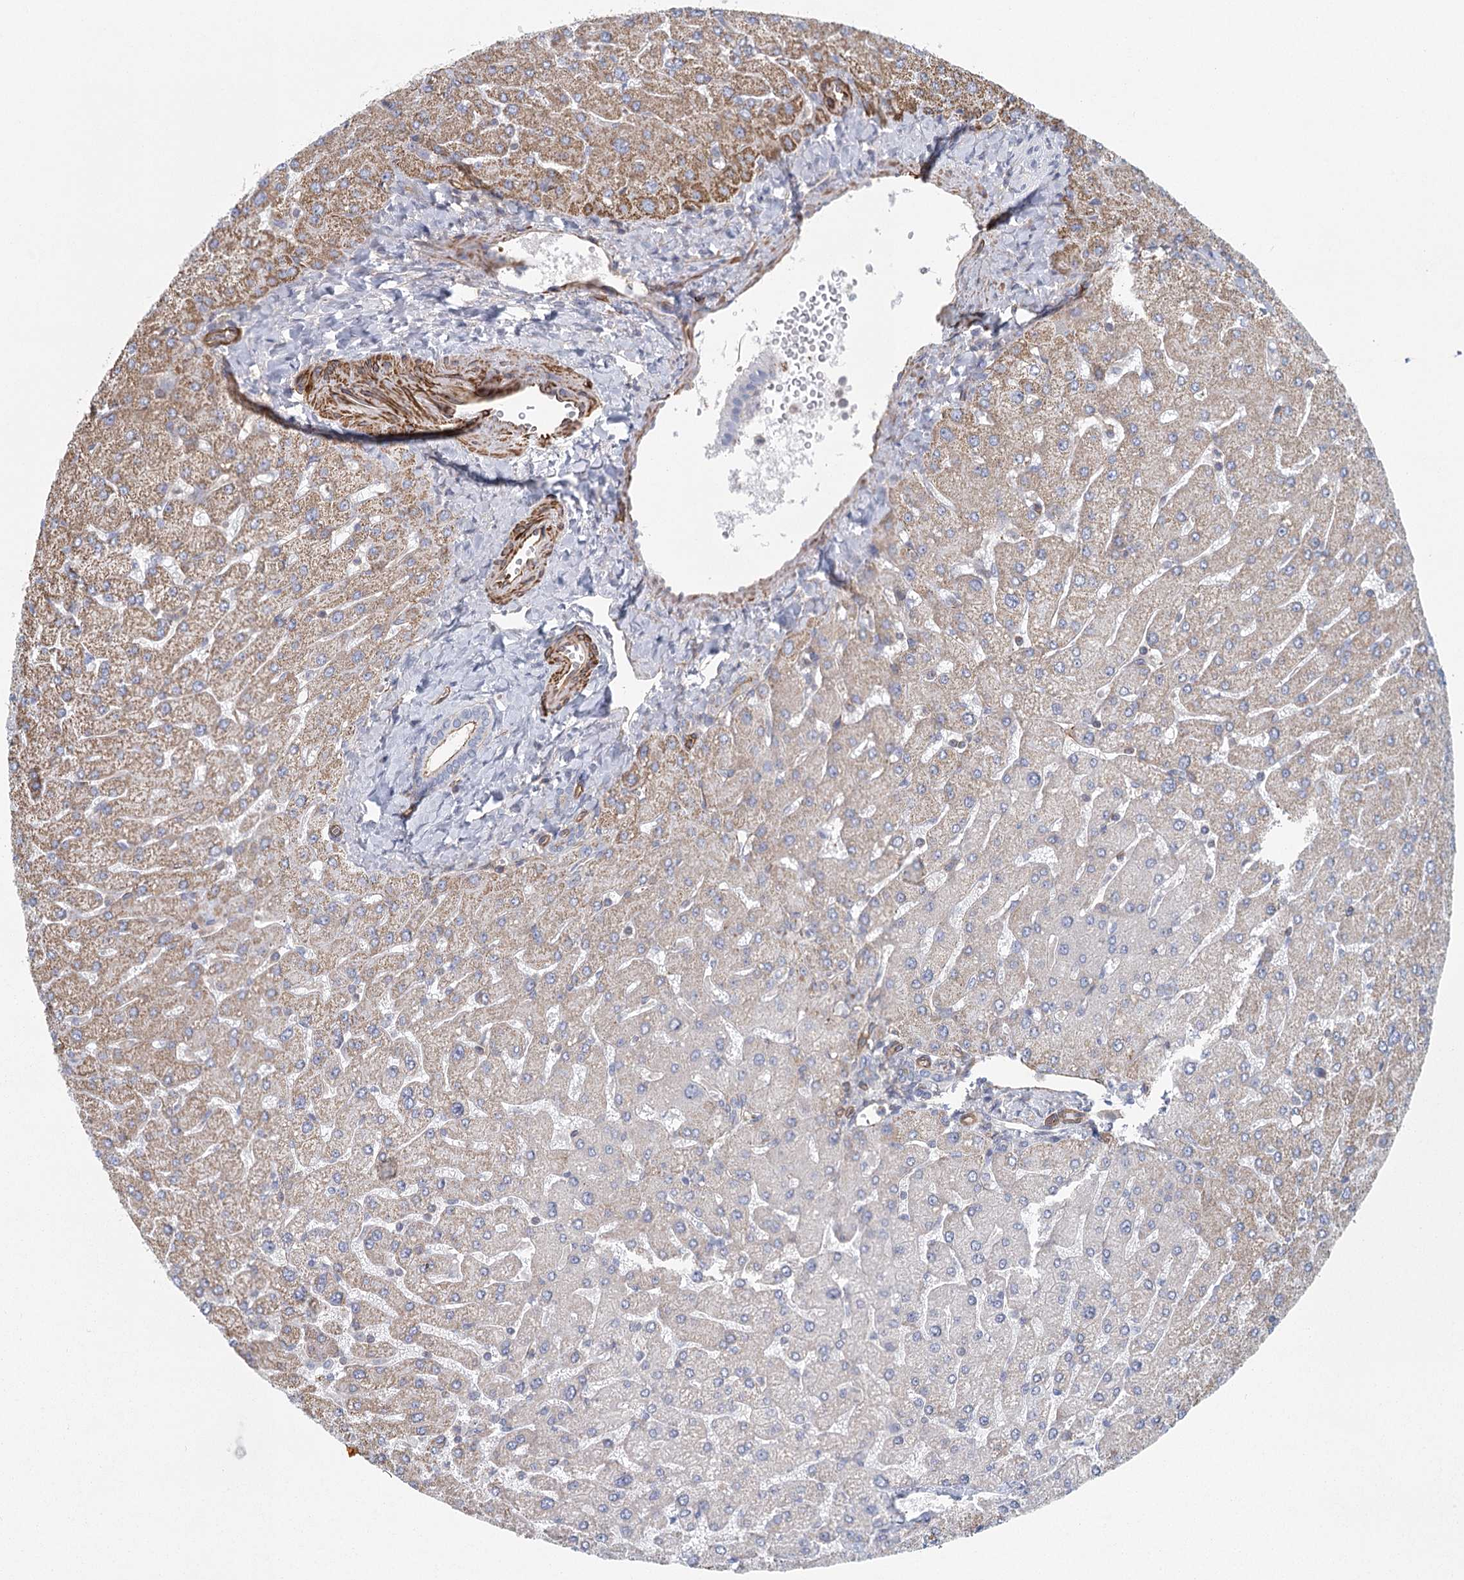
{"staining": {"intensity": "negative", "quantity": "none", "location": "none"}, "tissue": "liver", "cell_type": "Cholangiocytes", "image_type": "normal", "snomed": [{"axis": "morphology", "description": "Normal tissue, NOS"}, {"axis": "topography", "description": "Liver"}], "caption": "IHC of benign liver displays no expression in cholangiocytes. The staining is performed using DAB brown chromogen with nuclei counter-stained in using hematoxylin.", "gene": "IFT46", "patient": {"sex": "male", "age": 55}}